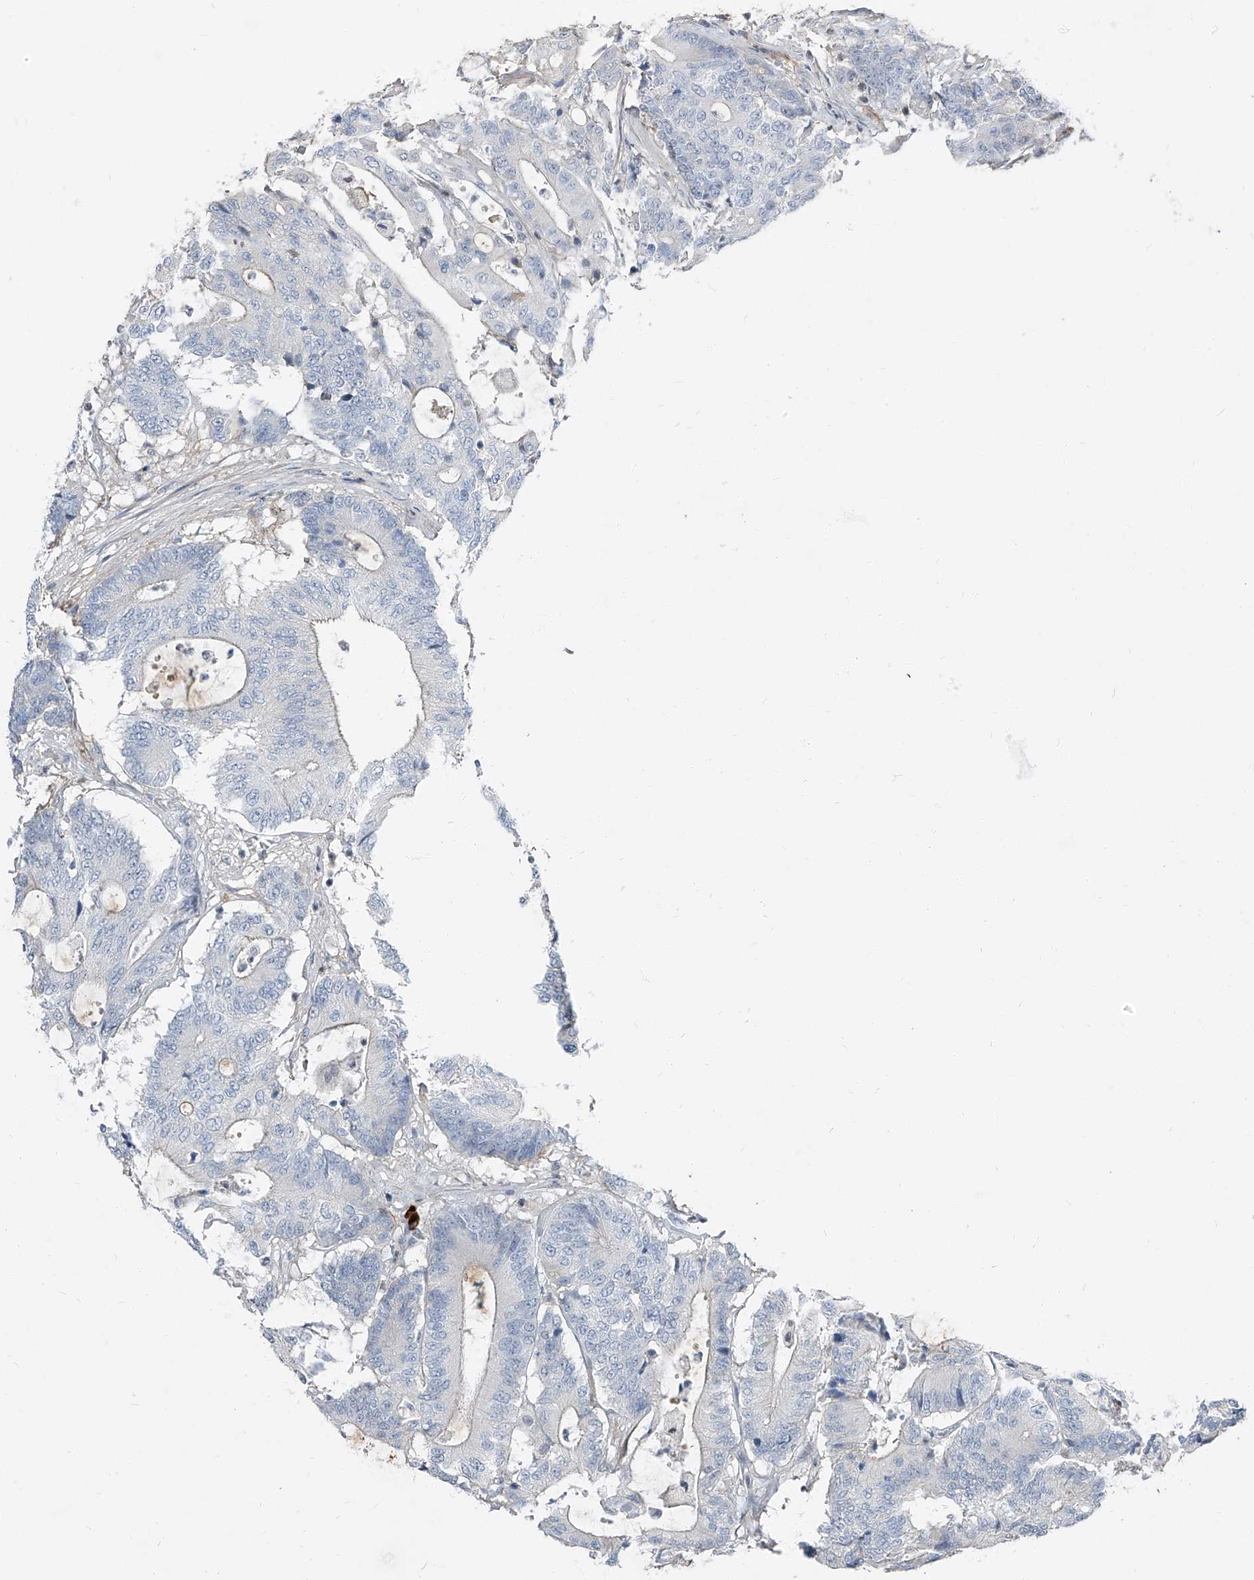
{"staining": {"intensity": "negative", "quantity": "none", "location": "none"}, "tissue": "colorectal cancer", "cell_type": "Tumor cells", "image_type": "cancer", "snomed": [{"axis": "morphology", "description": "Adenocarcinoma, NOS"}, {"axis": "topography", "description": "Colon"}], "caption": "Immunohistochemistry (IHC) photomicrograph of neoplastic tissue: colorectal cancer stained with DAB (3,3'-diaminobenzidine) reveals no significant protein positivity in tumor cells. (IHC, brightfield microscopy, high magnification).", "gene": "HOXA3", "patient": {"sex": "female", "age": 84}}